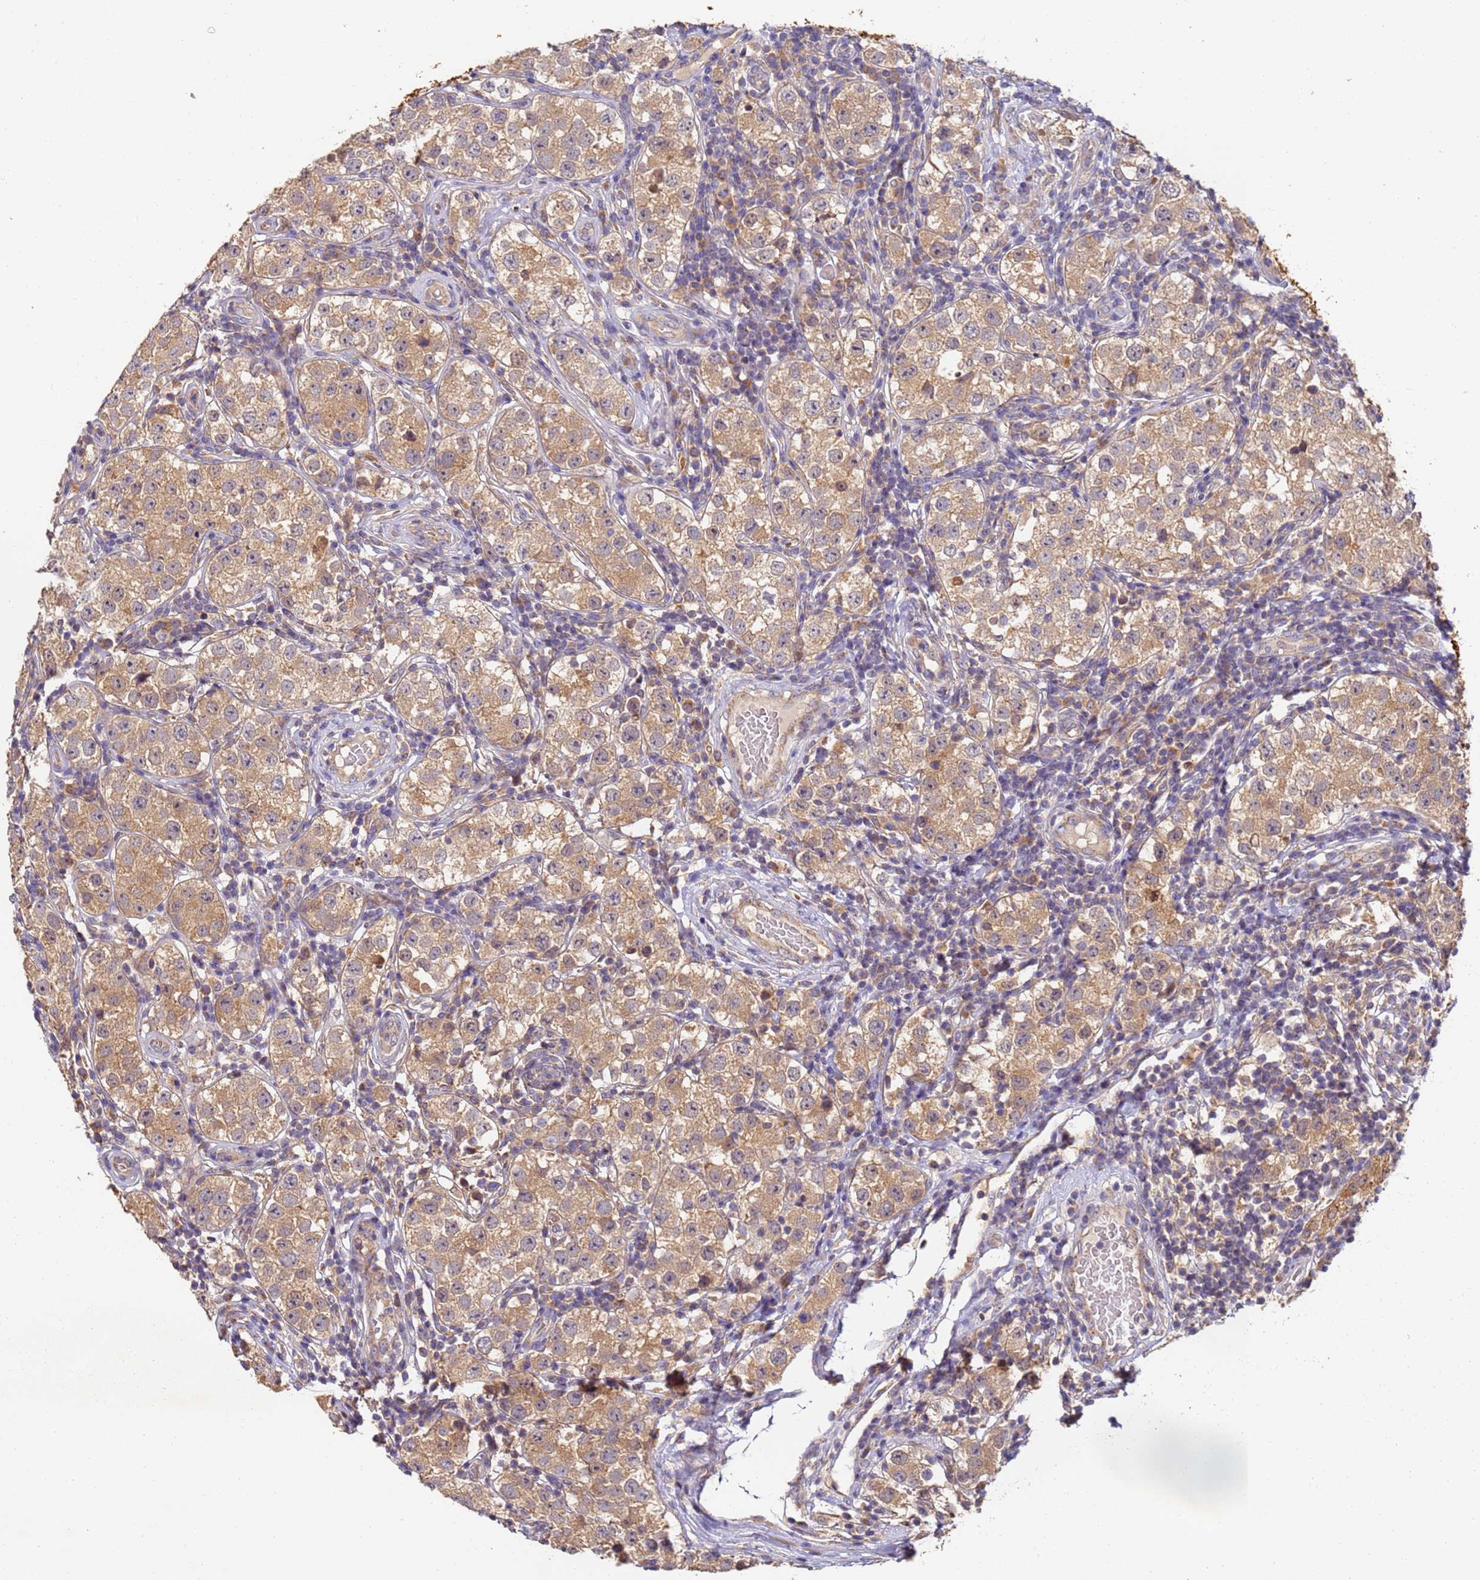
{"staining": {"intensity": "moderate", "quantity": ">75%", "location": "cytoplasmic/membranous,nuclear"}, "tissue": "testis cancer", "cell_type": "Tumor cells", "image_type": "cancer", "snomed": [{"axis": "morphology", "description": "Seminoma, NOS"}, {"axis": "topography", "description": "Testis"}], "caption": "Immunohistochemical staining of testis seminoma exhibits moderate cytoplasmic/membranous and nuclear protein expression in approximately >75% of tumor cells.", "gene": "TIGAR", "patient": {"sex": "male", "age": 34}}